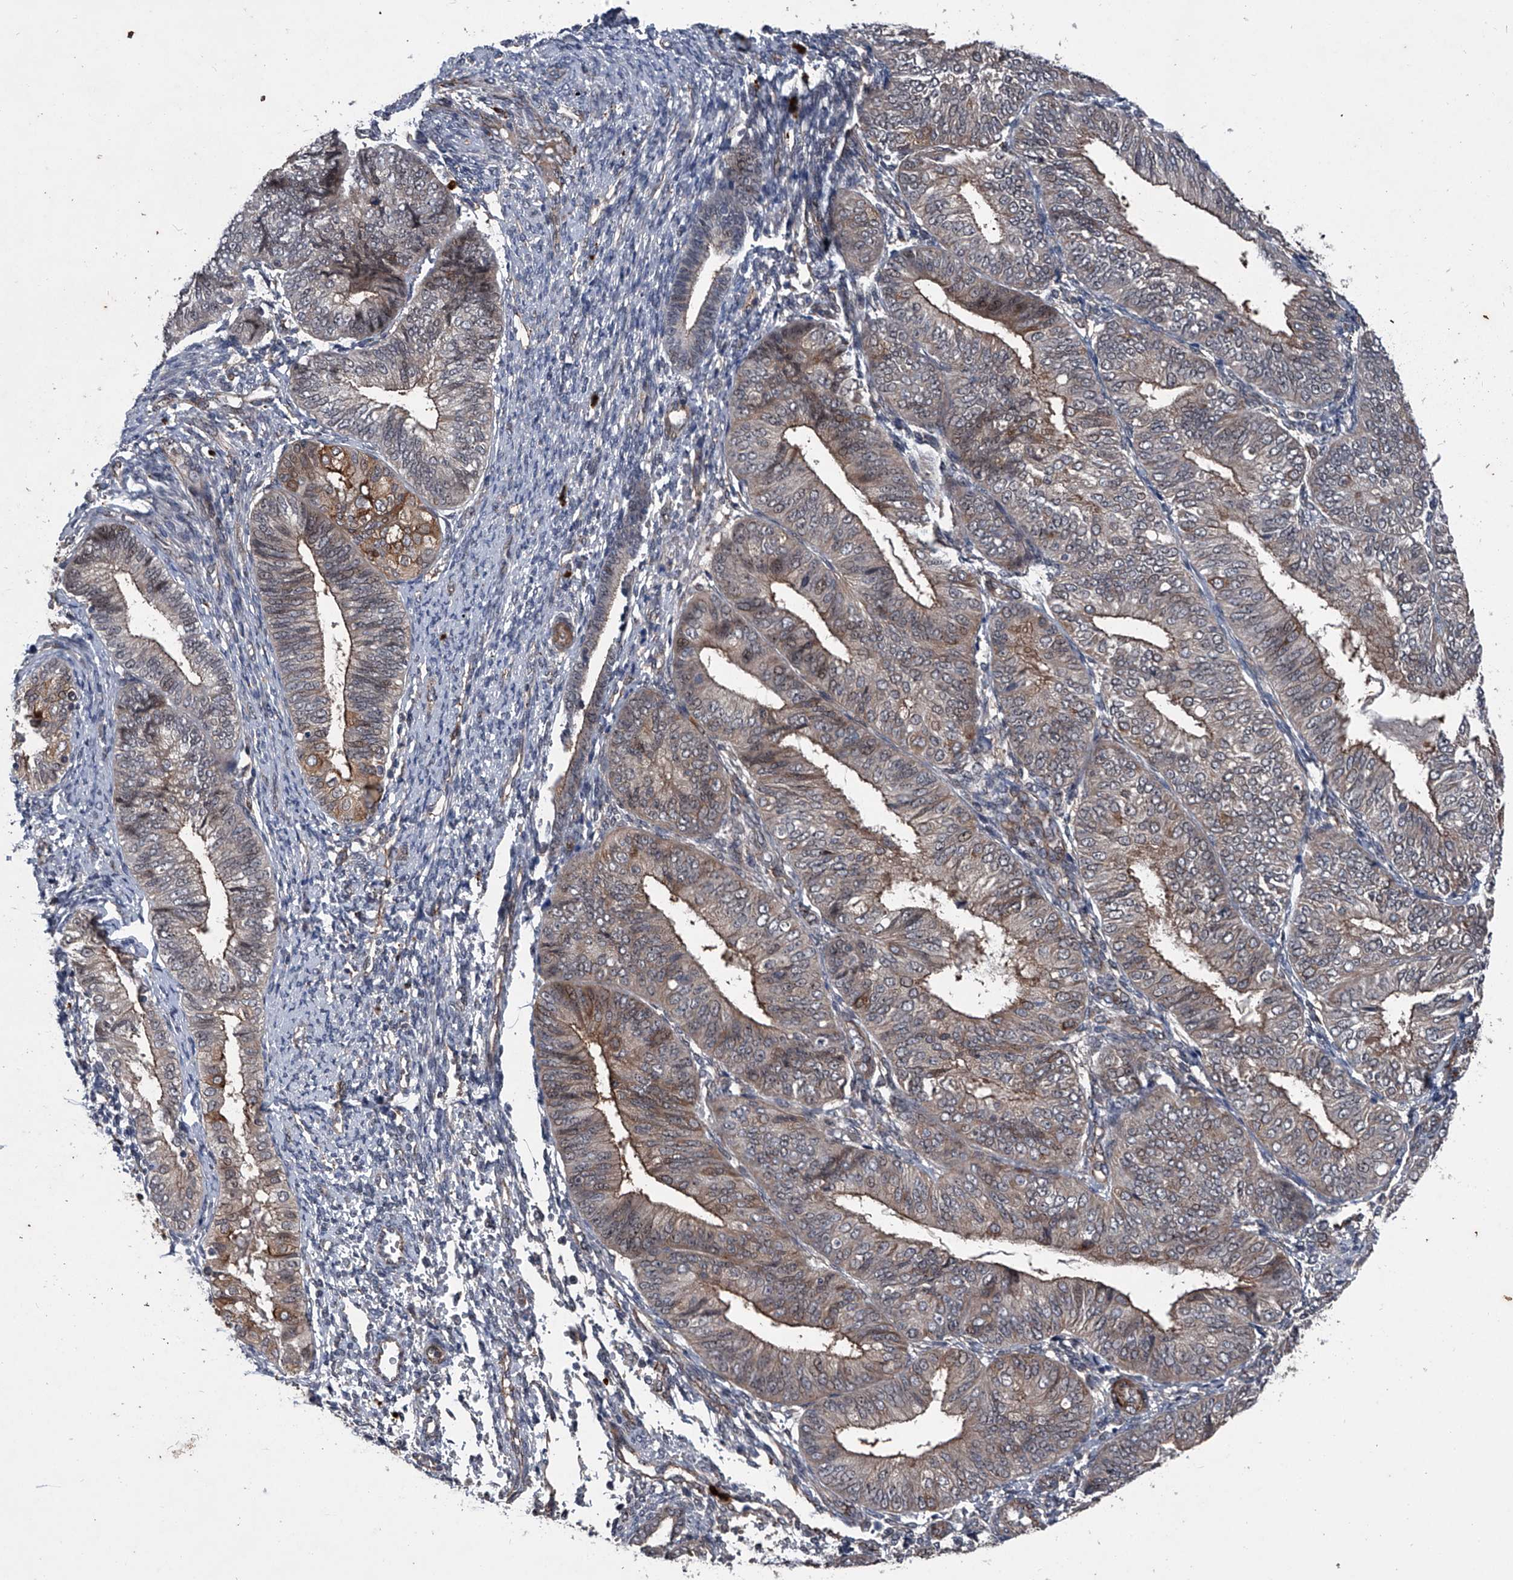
{"staining": {"intensity": "moderate", "quantity": "25%-75%", "location": "cytoplasmic/membranous"}, "tissue": "endometrial cancer", "cell_type": "Tumor cells", "image_type": "cancer", "snomed": [{"axis": "morphology", "description": "Adenocarcinoma, NOS"}, {"axis": "topography", "description": "Endometrium"}], "caption": "High-power microscopy captured an immunohistochemistry photomicrograph of endometrial cancer (adenocarcinoma), revealing moderate cytoplasmic/membranous staining in about 25%-75% of tumor cells. (IHC, brightfield microscopy, high magnification).", "gene": "MAPKAP1", "patient": {"sex": "female", "age": 58}}